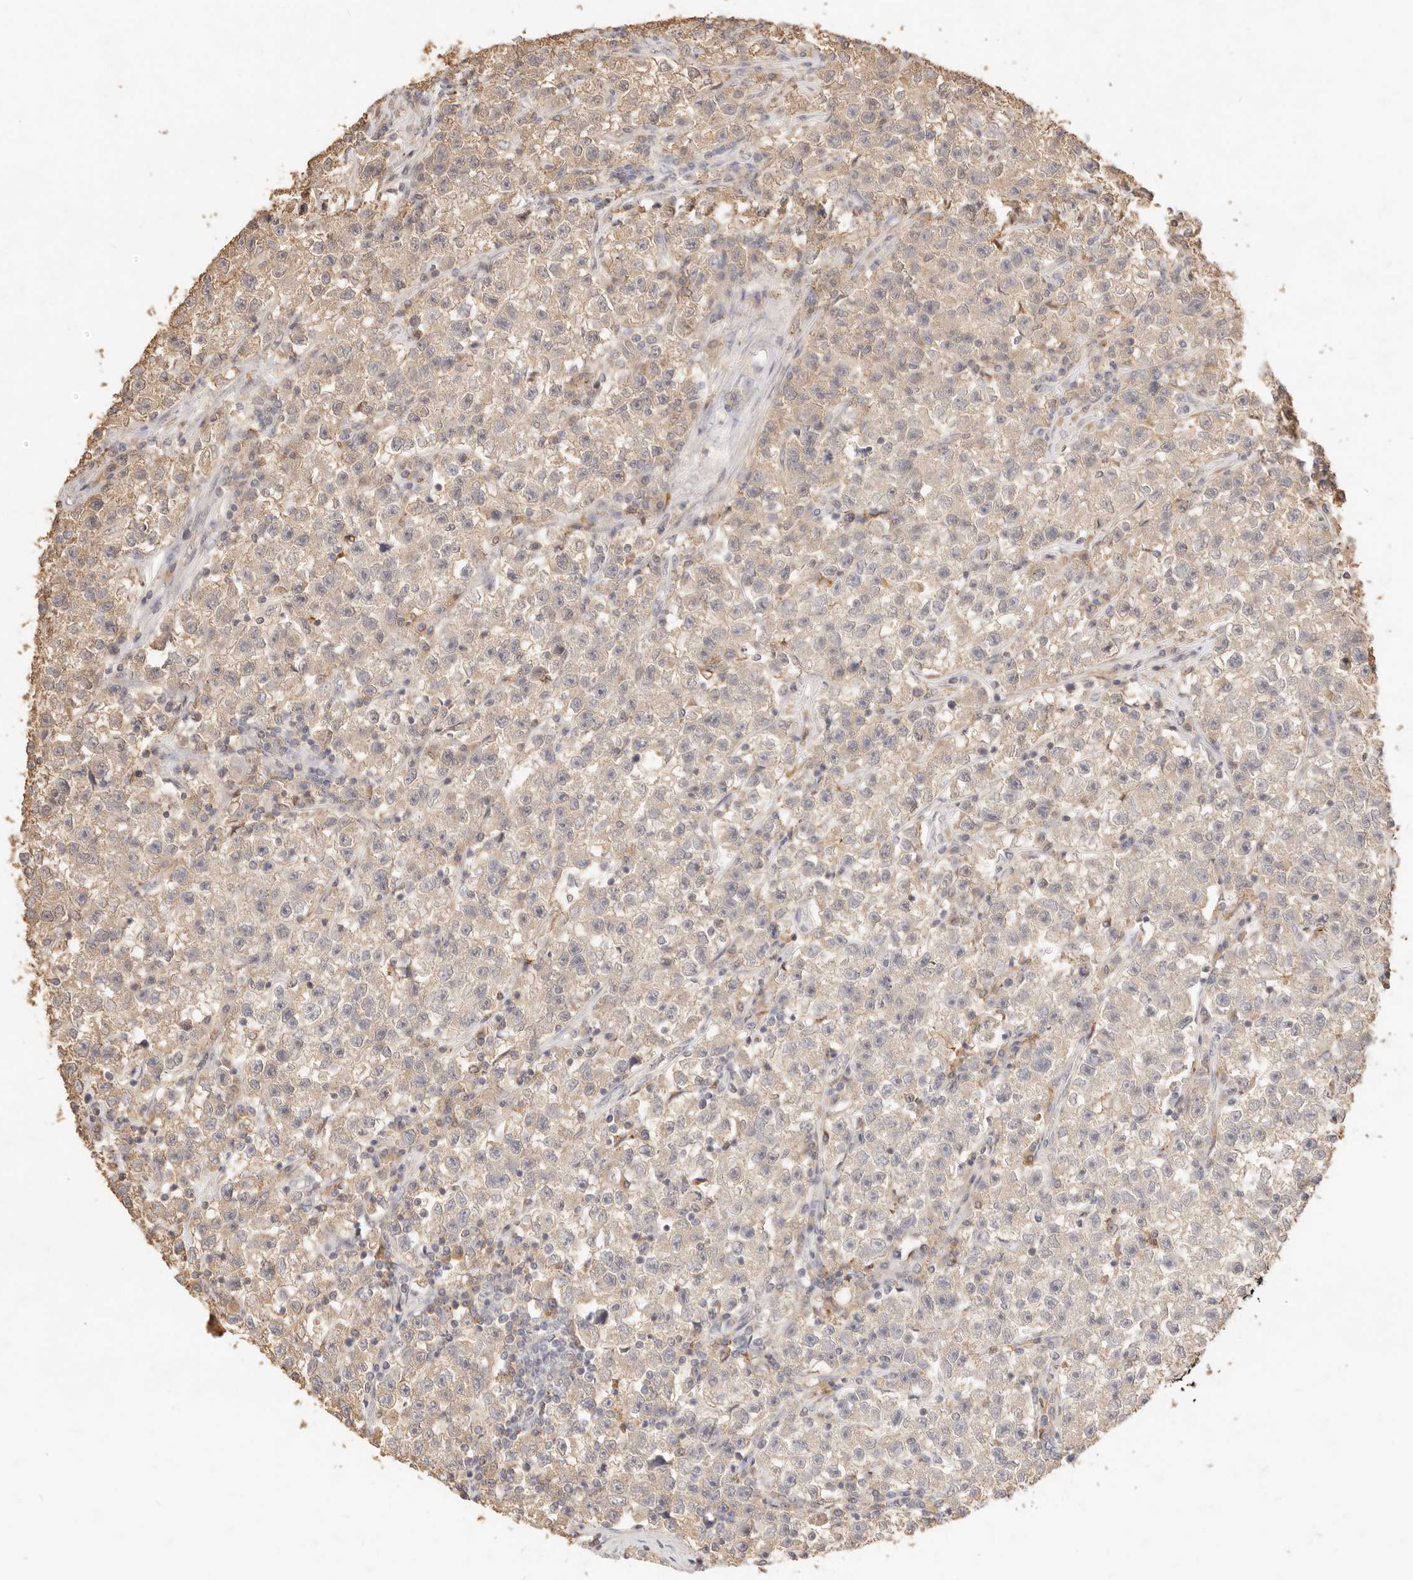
{"staining": {"intensity": "weak", "quantity": "25%-75%", "location": "cytoplasmic/membranous"}, "tissue": "testis cancer", "cell_type": "Tumor cells", "image_type": "cancer", "snomed": [{"axis": "morphology", "description": "Seminoma, NOS"}, {"axis": "topography", "description": "Testis"}], "caption": "Tumor cells reveal weak cytoplasmic/membranous positivity in approximately 25%-75% of cells in testis seminoma.", "gene": "TMTC2", "patient": {"sex": "male", "age": 22}}